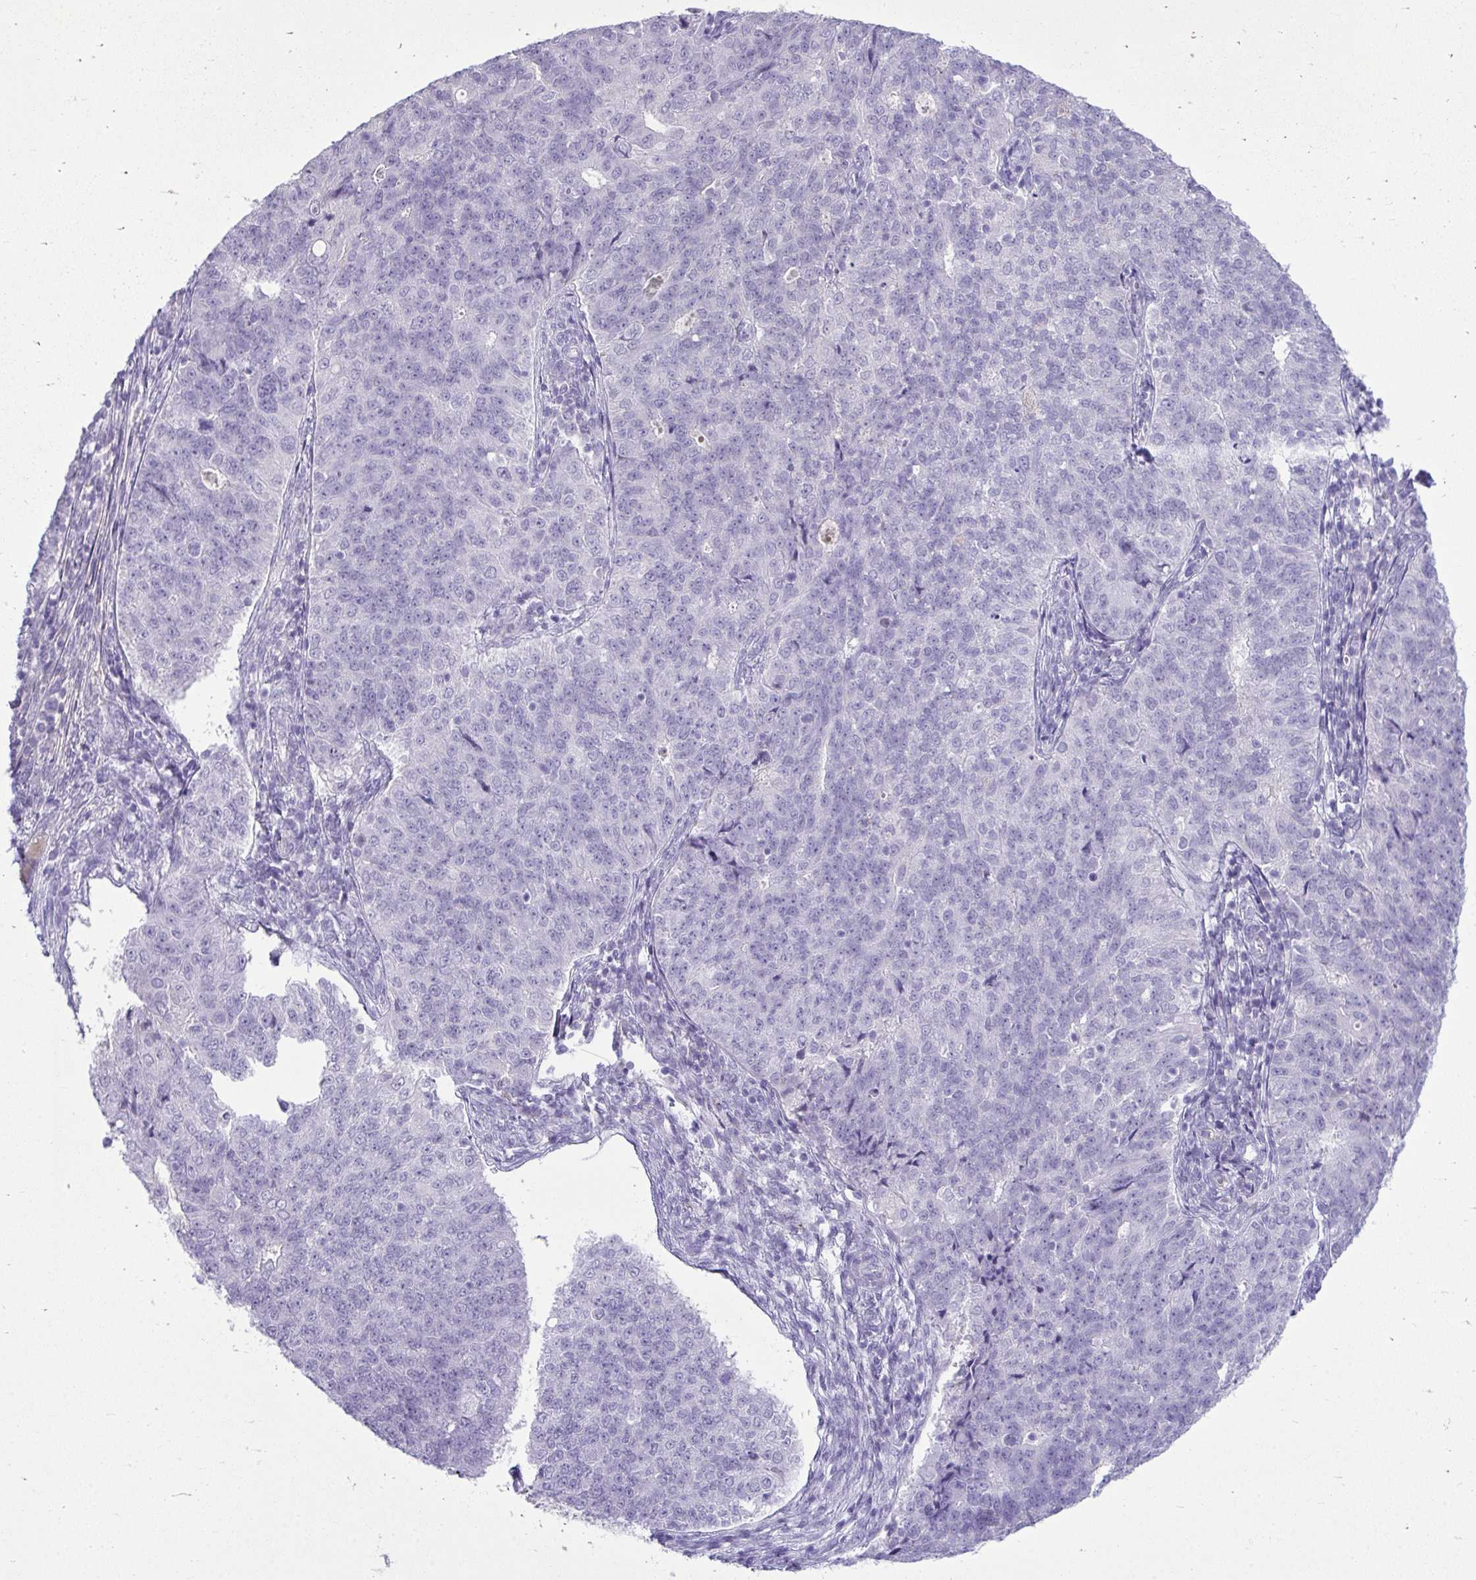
{"staining": {"intensity": "negative", "quantity": "none", "location": "none"}, "tissue": "endometrial cancer", "cell_type": "Tumor cells", "image_type": "cancer", "snomed": [{"axis": "morphology", "description": "Adenocarcinoma, NOS"}, {"axis": "topography", "description": "Endometrium"}], "caption": "This is an IHC photomicrograph of adenocarcinoma (endometrial). There is no staining in tumor cells.", "gene": "PIGZ", "patient": {"sex": "female", "age": 43}}